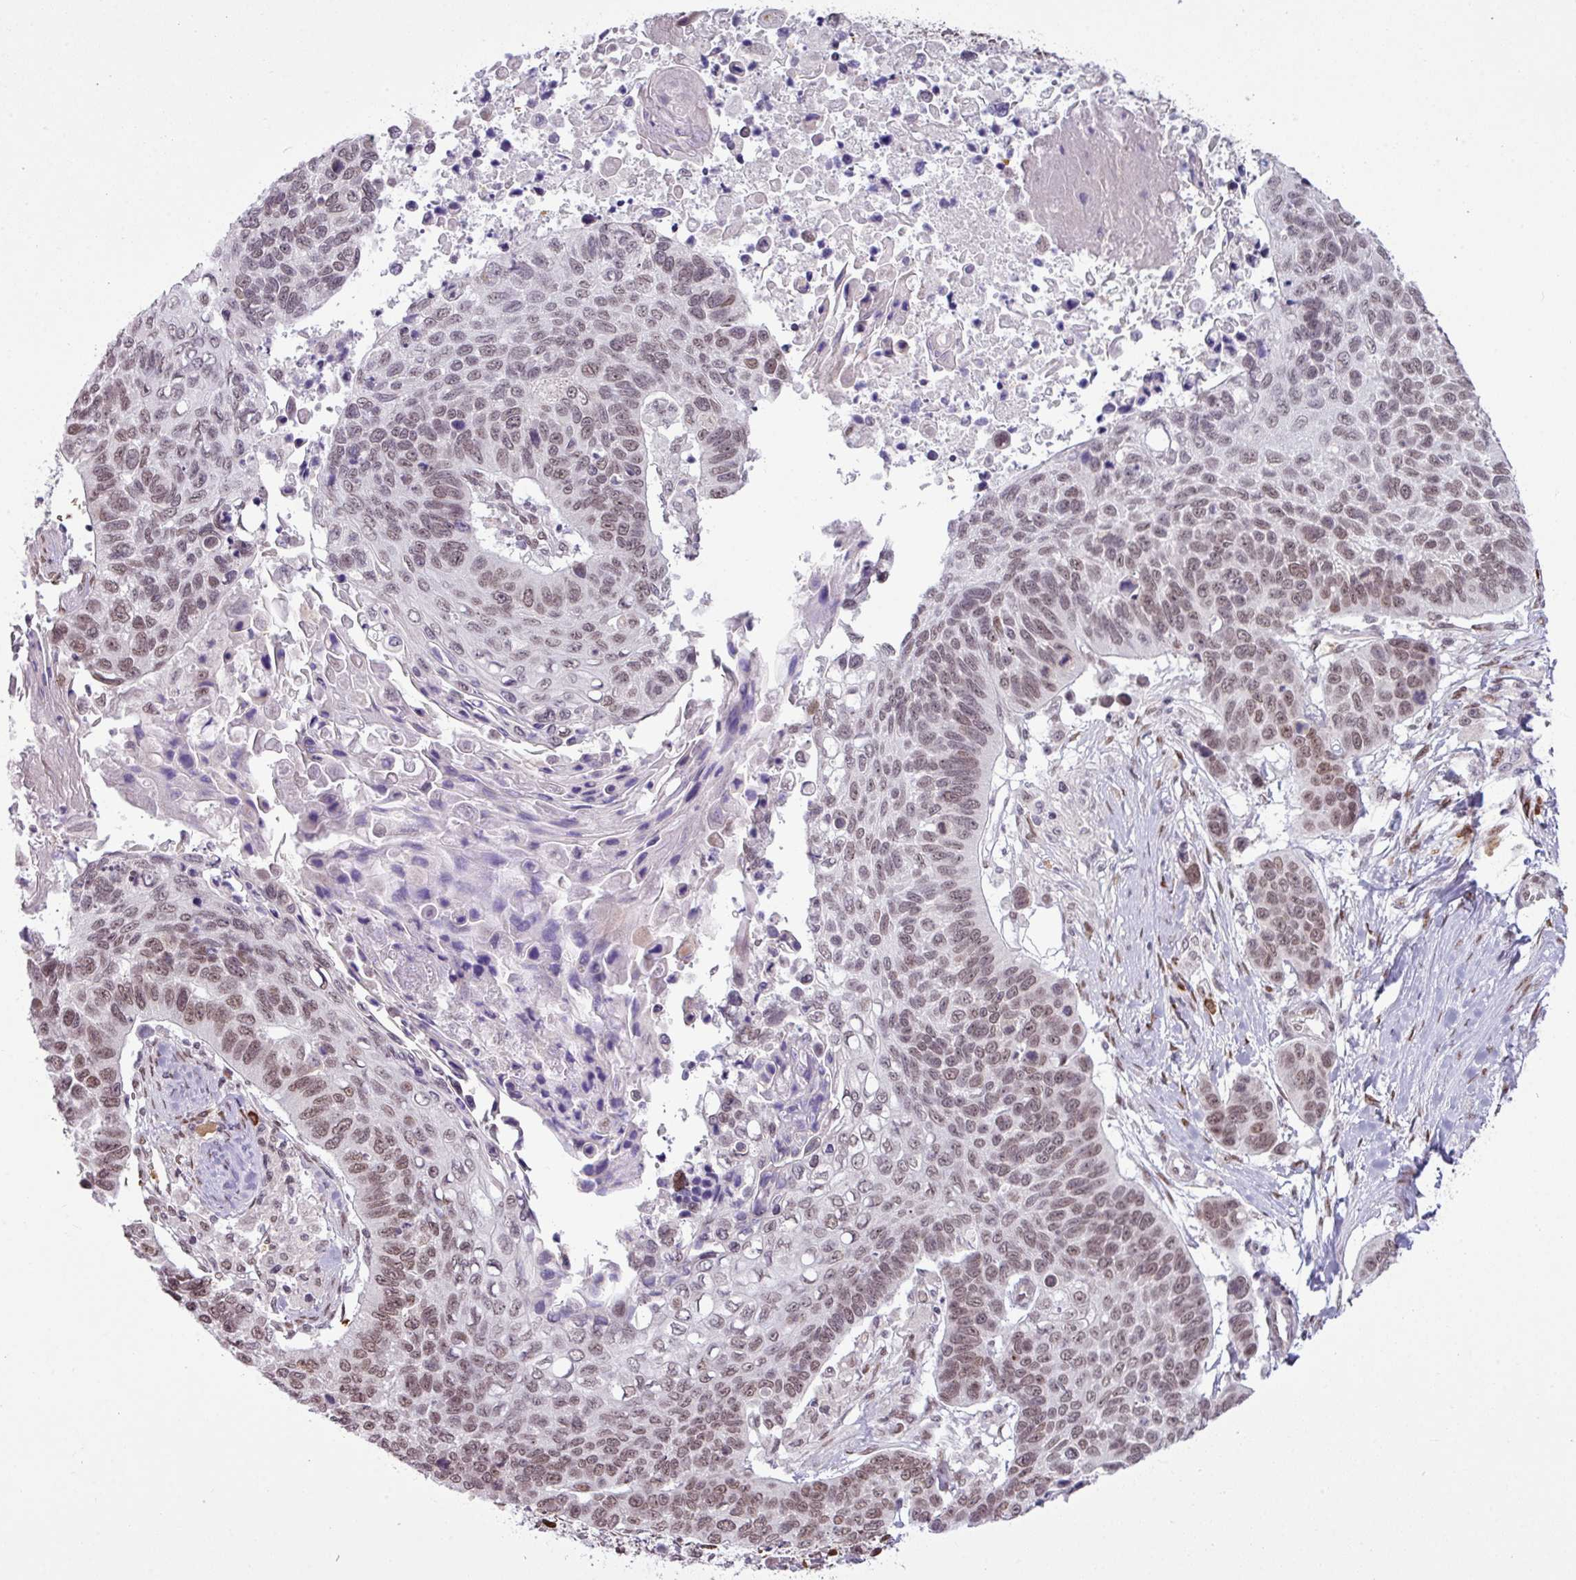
{"staining": {"intensity": "moderate", "quantity": ">75%", "location": "nuclear"}, "tissue": "lung cancer", "cell_type": "Tumor cells", "image_type": "cancer", "snomed": [{"axis": "morphology", "description": "Squamous cell carcinoma, NOS"}, {"axis": "topography", "description": "Lung"}], "caption": "Moderate nuclear protein positivity is identified in about >75% of tumor cells in lung cancer (squamous cell carcinoma). The staining was performed using DAB (3,3'-diaminobenzidine), with brown indicating positive protein expression. Nuclei are stained blue with hematoxylin.", "gene": "PRDM5", "patient": {"sex": "male", "age": 62}}